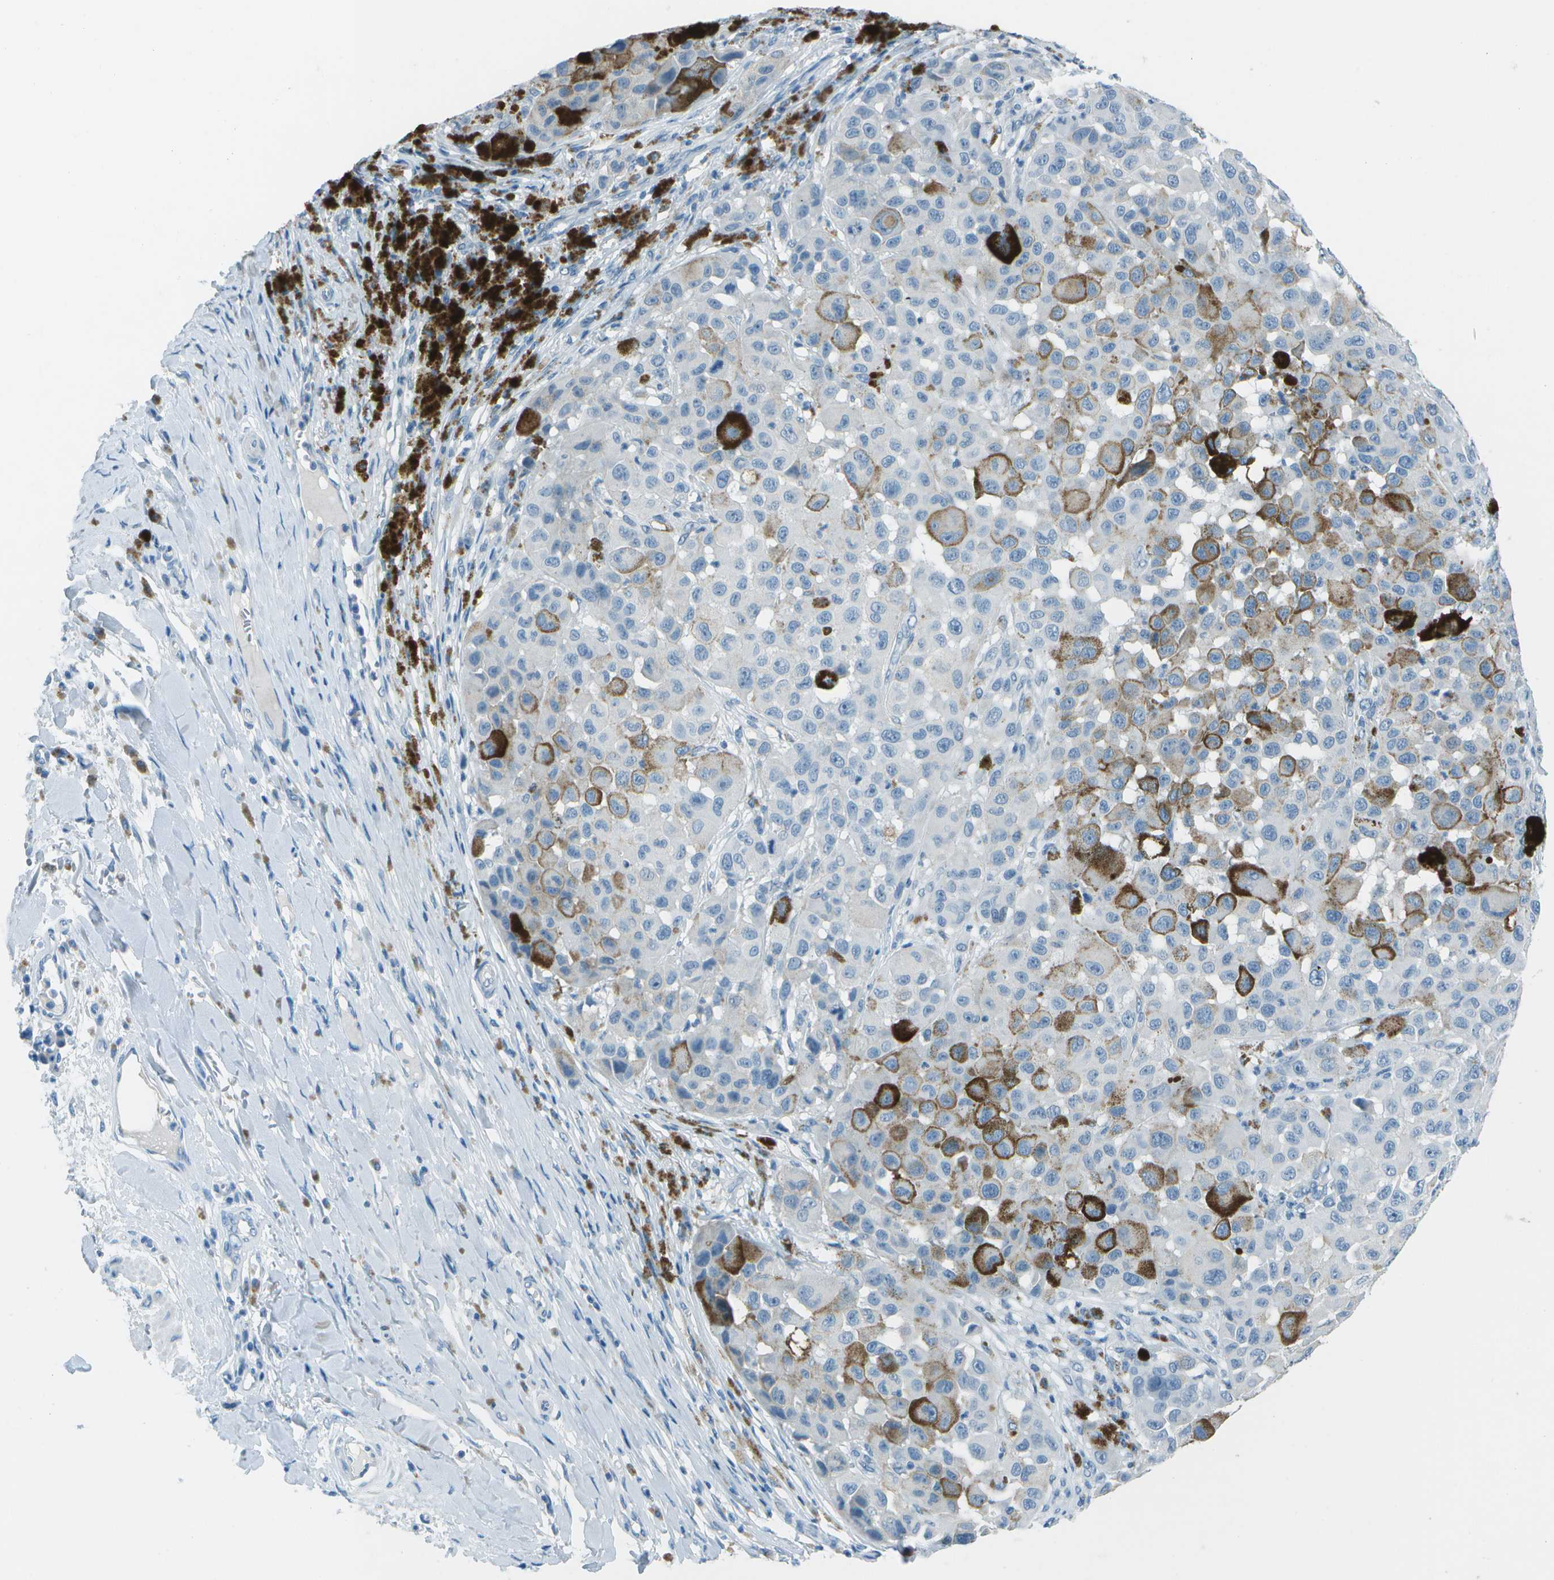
{"staining": {"intensity": "negative", "quantity": "none", "location": "none"}, "tissue": "melanoma", "cell_type": "Tumor cells", "image_type": "cancer", "snomed": [{"axis": "morphology", "description": "Malignant melanoma, NOS"}, {"axis": "topography", "description": "Skin"}], "caption": "High power microscopy photomicrograph of an IHC histopathology image of melanoma, revealing no significant staining in tumor cells.", "gene": "FGF1", "patient": {"sex": "male", "age": 96}}